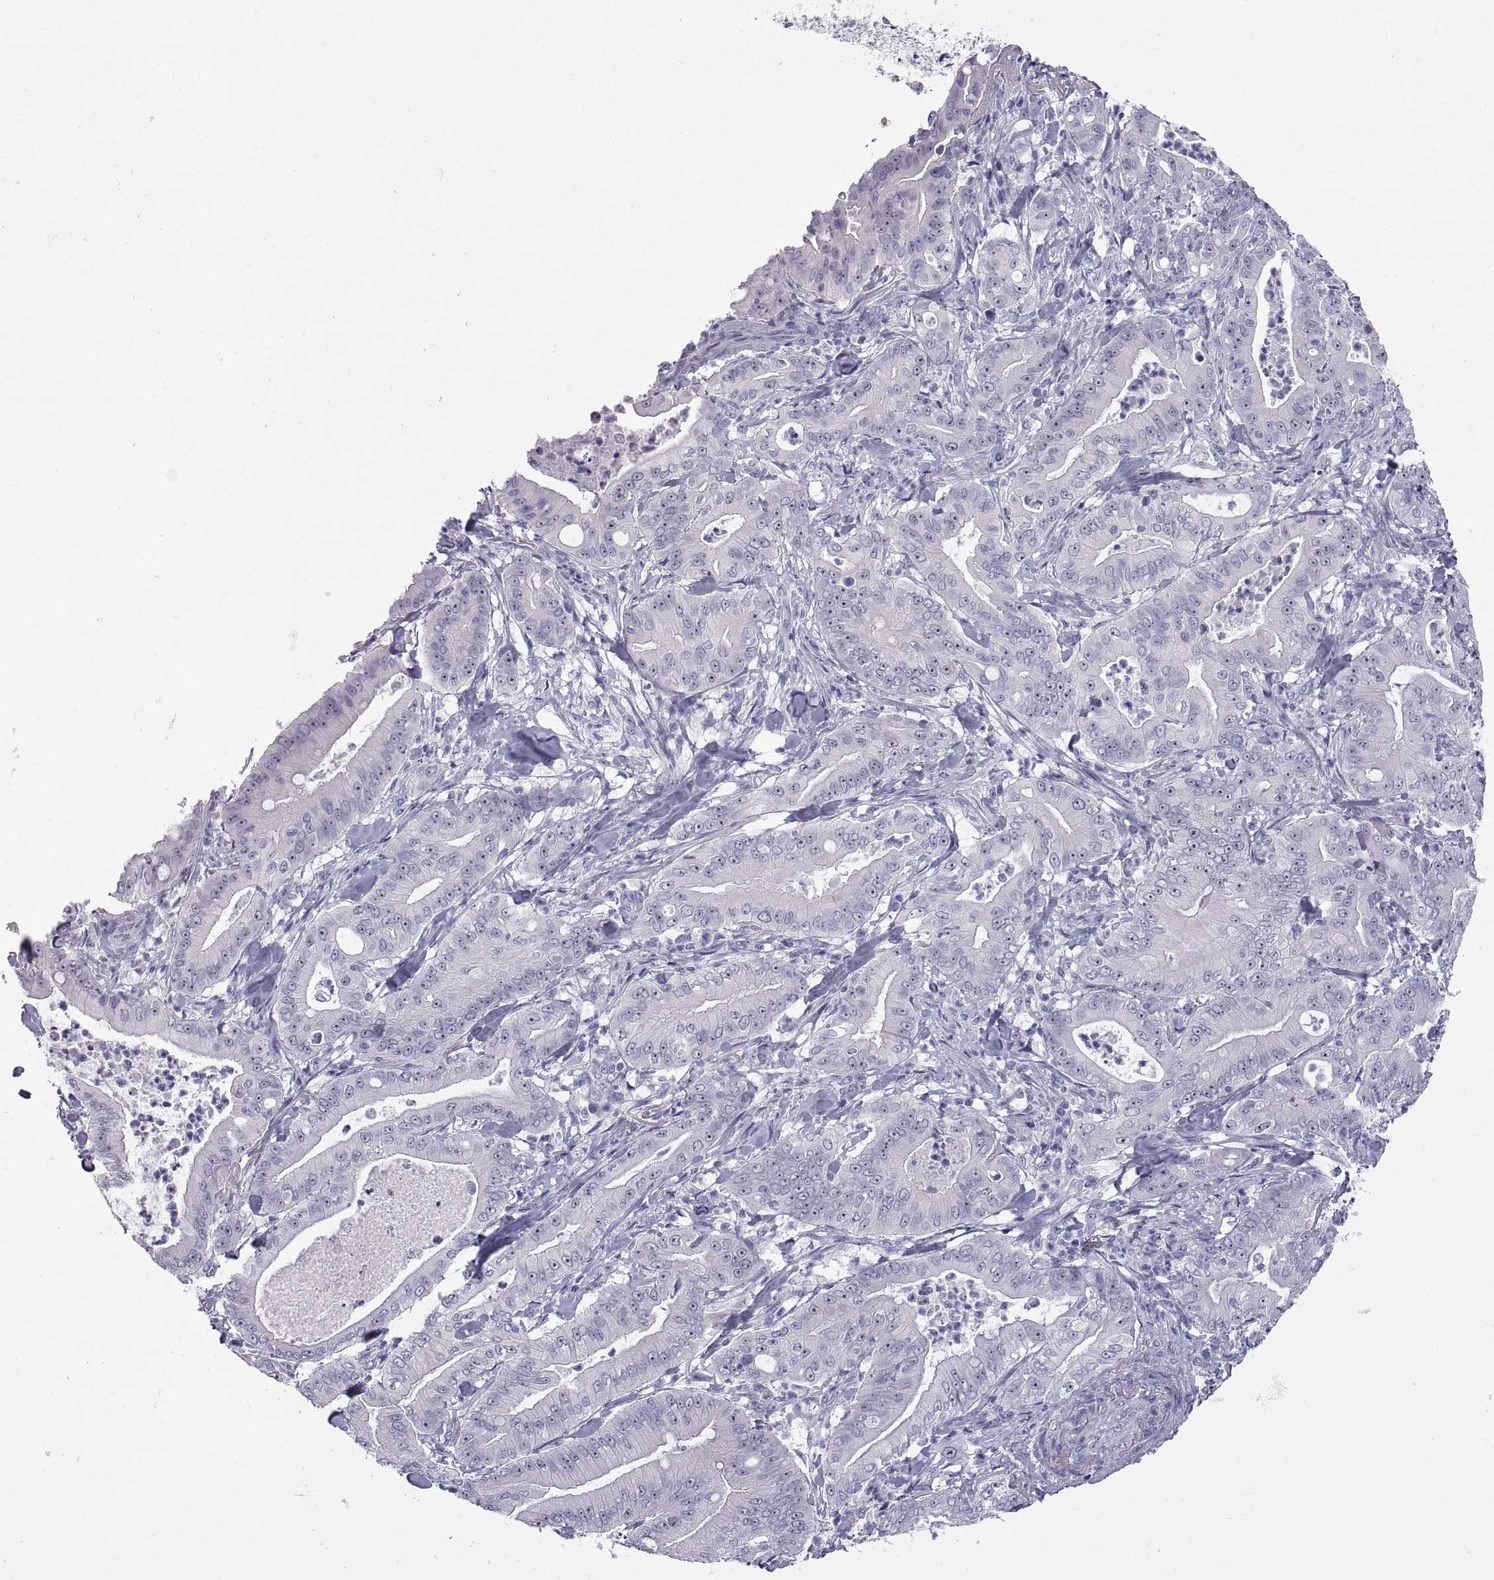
{"staining": {"intensity": "negative", "quantity": "none", "location": "none"}, "tissue": "pancreatic cancer", "cell_type": "Tumor cells", "image_type": "cancer", "snomed": [{"axis": "morphology", "description": "Adenocarcinoma, NOS"}, {"axis": "topography", "description": "Pancreas"}], "caption": "Tumor cells show no significant protein expression in pancreatic adenocarcinoma. The staining was performed using DAB to visualize the protein expression in brown, while the nuclei were stained in blue with hematoxylin (Magnification: 20x).", "gene": "VSX2", "patient": {"sex": "male", "age": 71}}